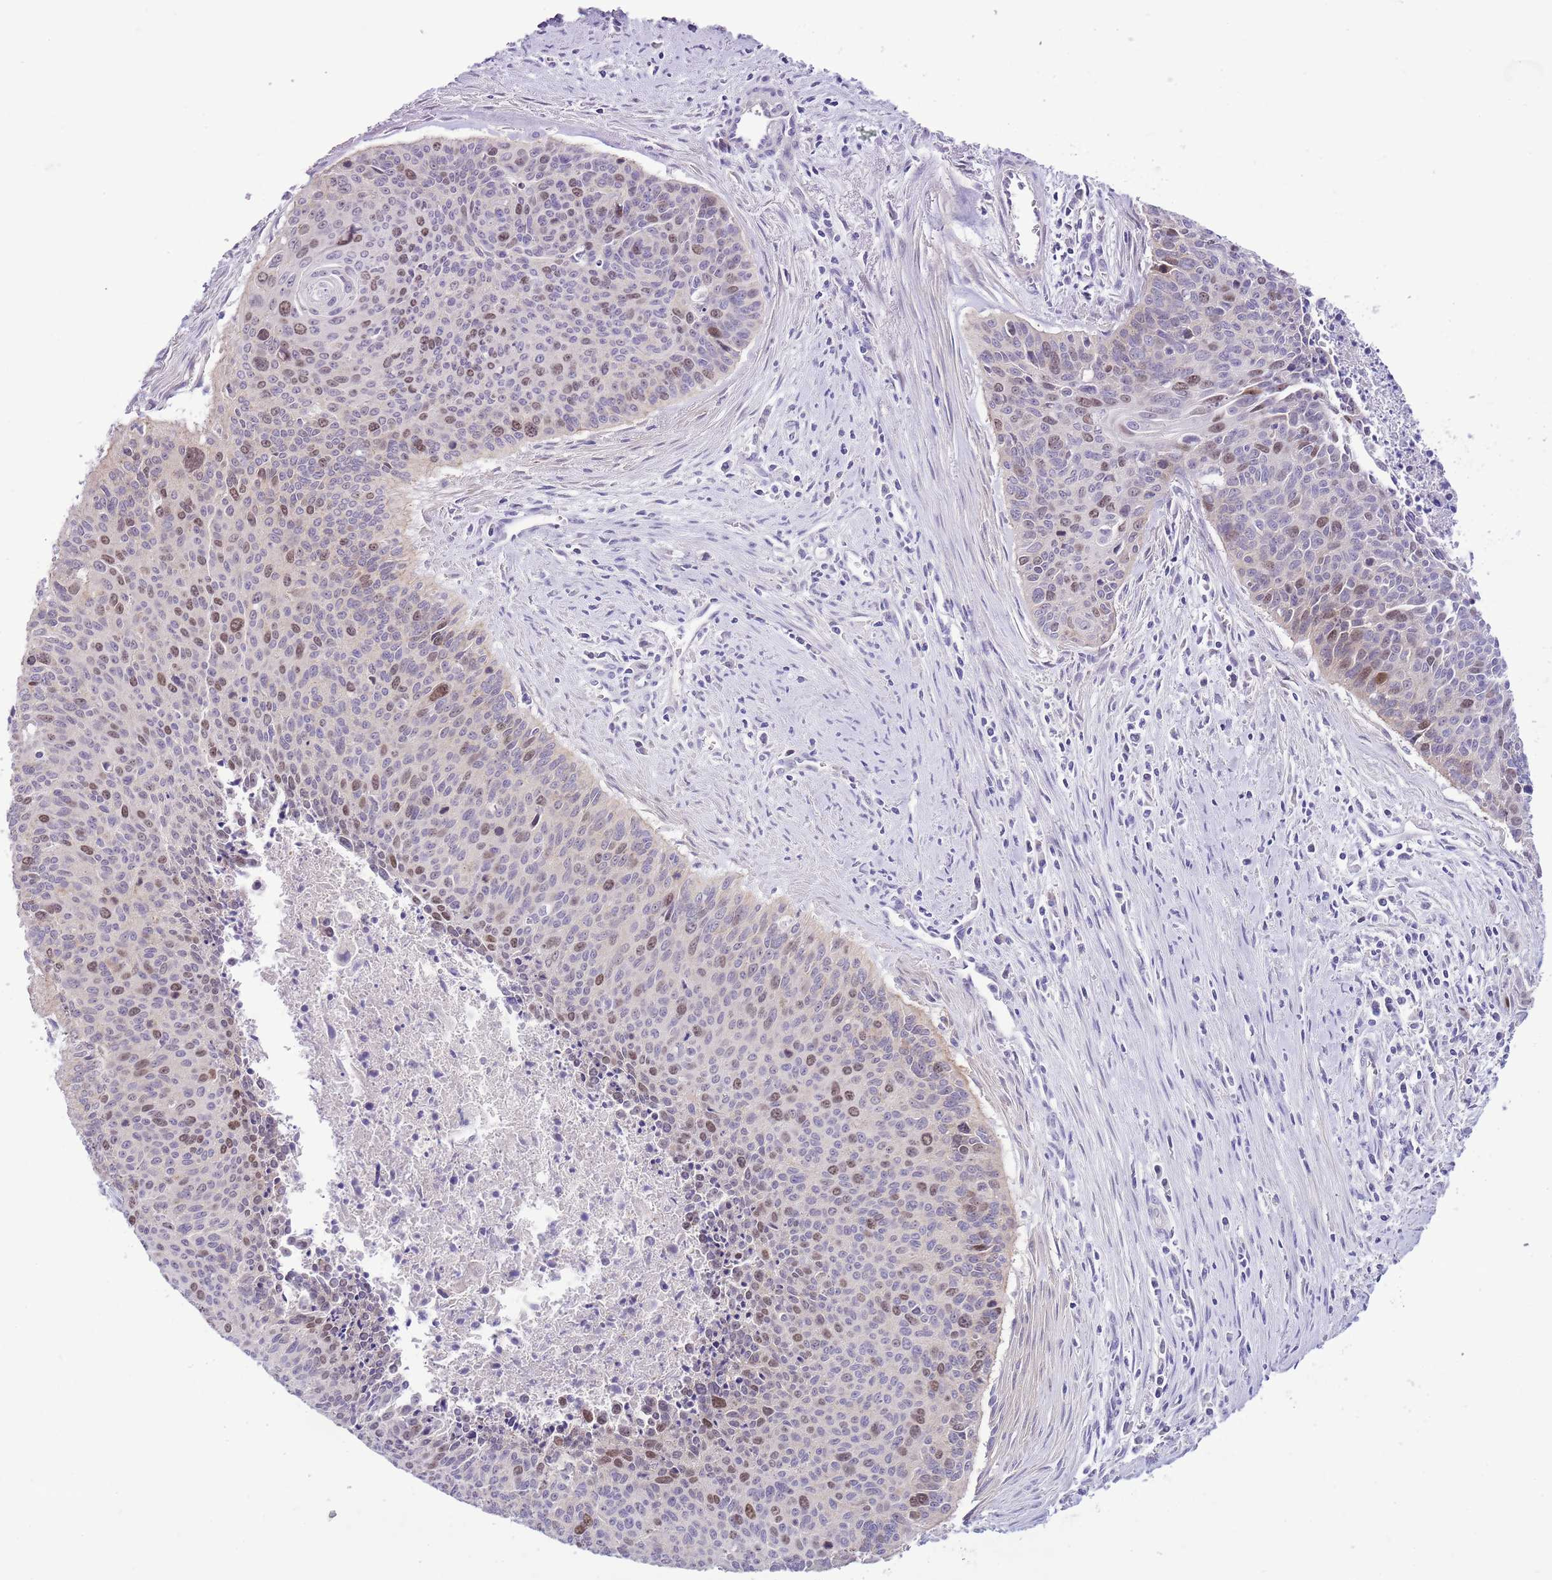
{"staining": {"intensity": "moderate", "quantity": "<25%", "location": "nuclear"}, "tissue": "cervical cancer", "cell_type": "Tumor cells", "image_type": "cancer", "snomed": [{"axis": "morphology", "description": "Squamous cell carcinoma, NOS"}, {"axis": "topography", "description": "Cervix"}], "caption": "A high-resolution micrograph shows immunohistochemistry staining of cervical cancer, which displays moderate nuclear positivity in about <25% of tumor cells.", "gene": "FBRSL1", "patient": {"sex": "female", "age": 55}}